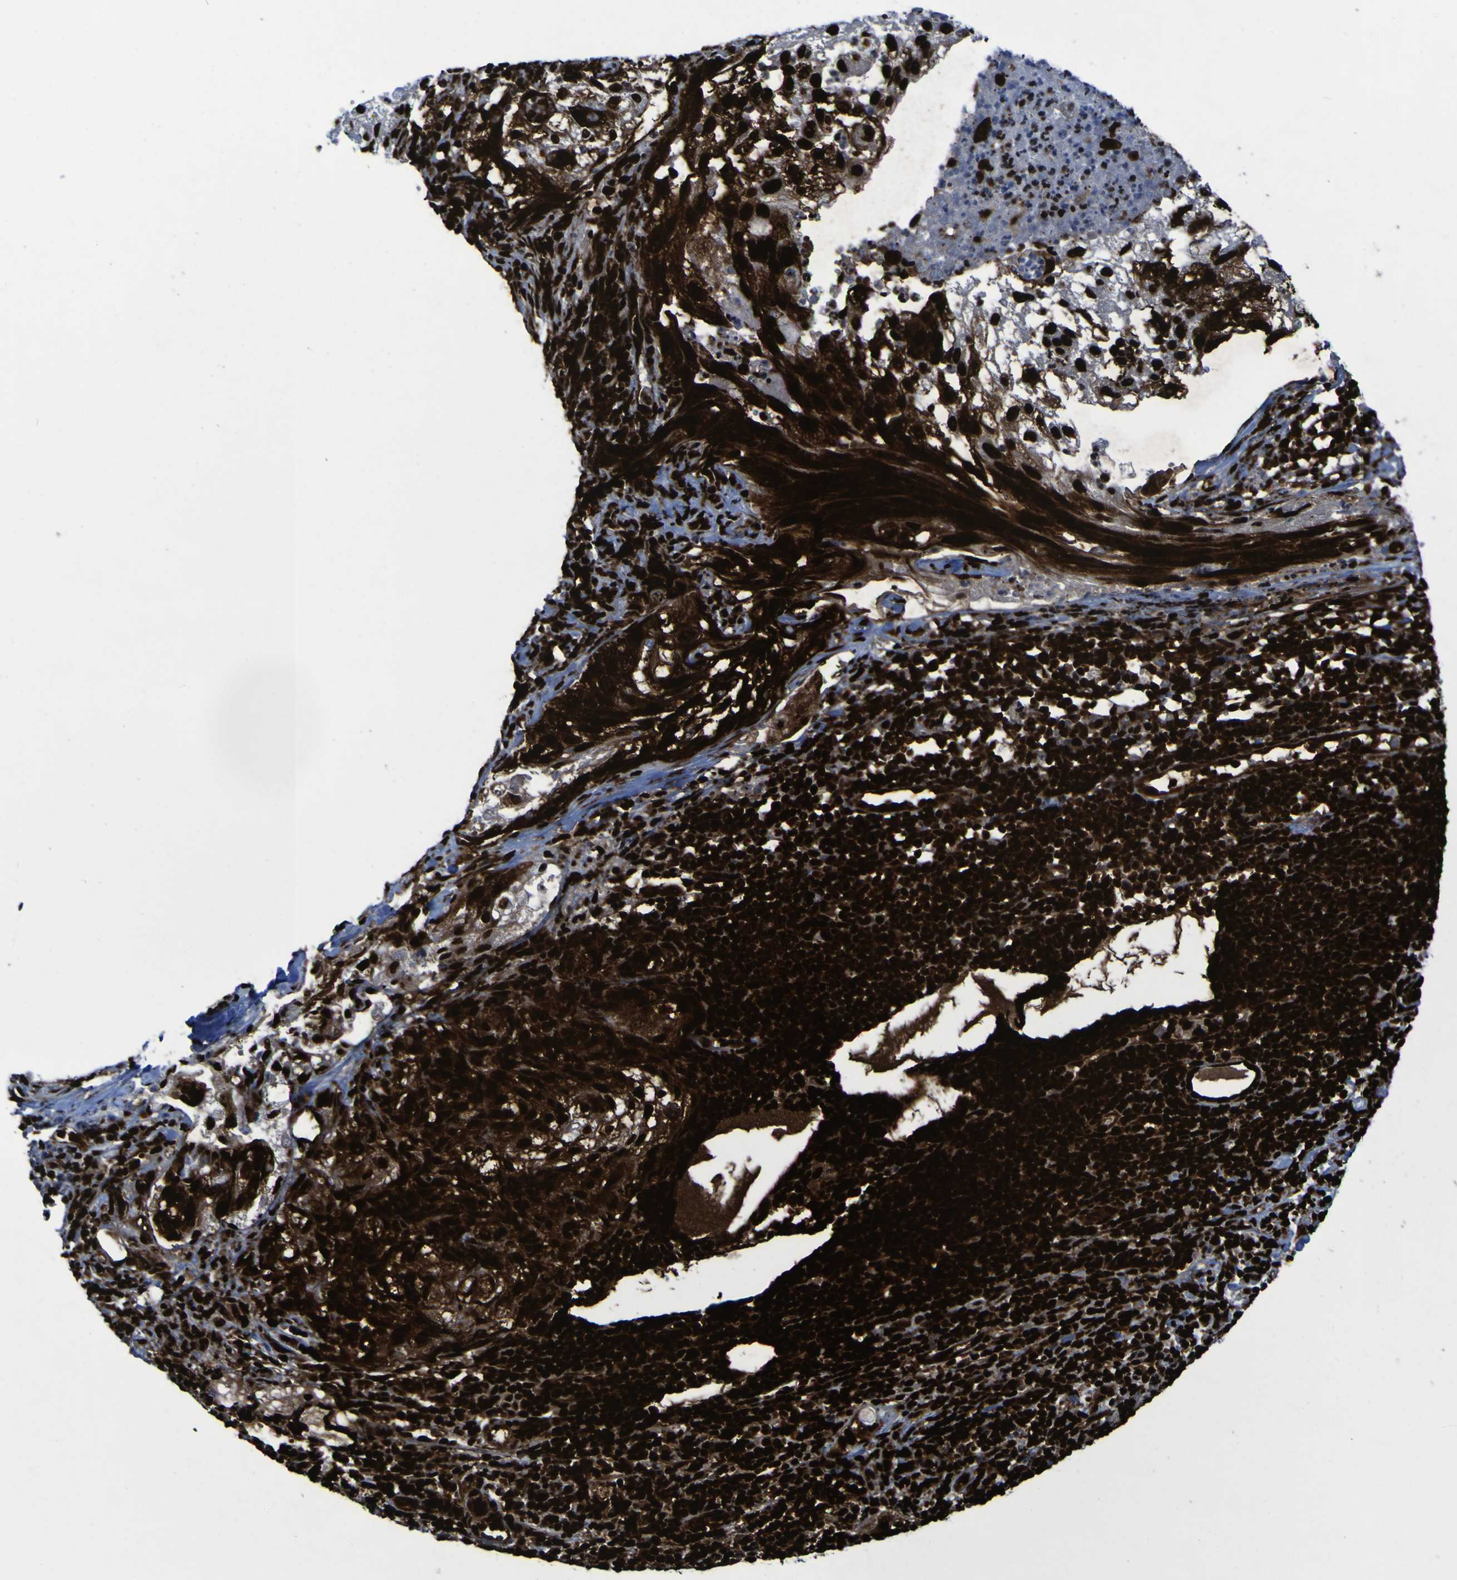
{"staining": {"intensity": "strong", "quantity": ">75%", "location": "nuclear"}, "tissue": "lung cancer", "cell_type": "Tumor cells", "image_type": "cancer", "snomed": [{"axis": "morphology", "description": "Inflammation, NOS"}, {"axis": "morphology", "description": "Squamous cell carcinoma, NOS"}, {"axis": "topography", "description": "Lymph node"}, {"axis": "topography", "description": "Soft tissue"}, {"axis": "topography", "description": "Lung"}], "caption": "This micrograph shows immunohistochemistry (IHC) staining of lung cancer, with high strong nuclear expression in about >75% of tumor cells.", "gene": "NPM1", "patient": {"sex": "male", "age": 66}}